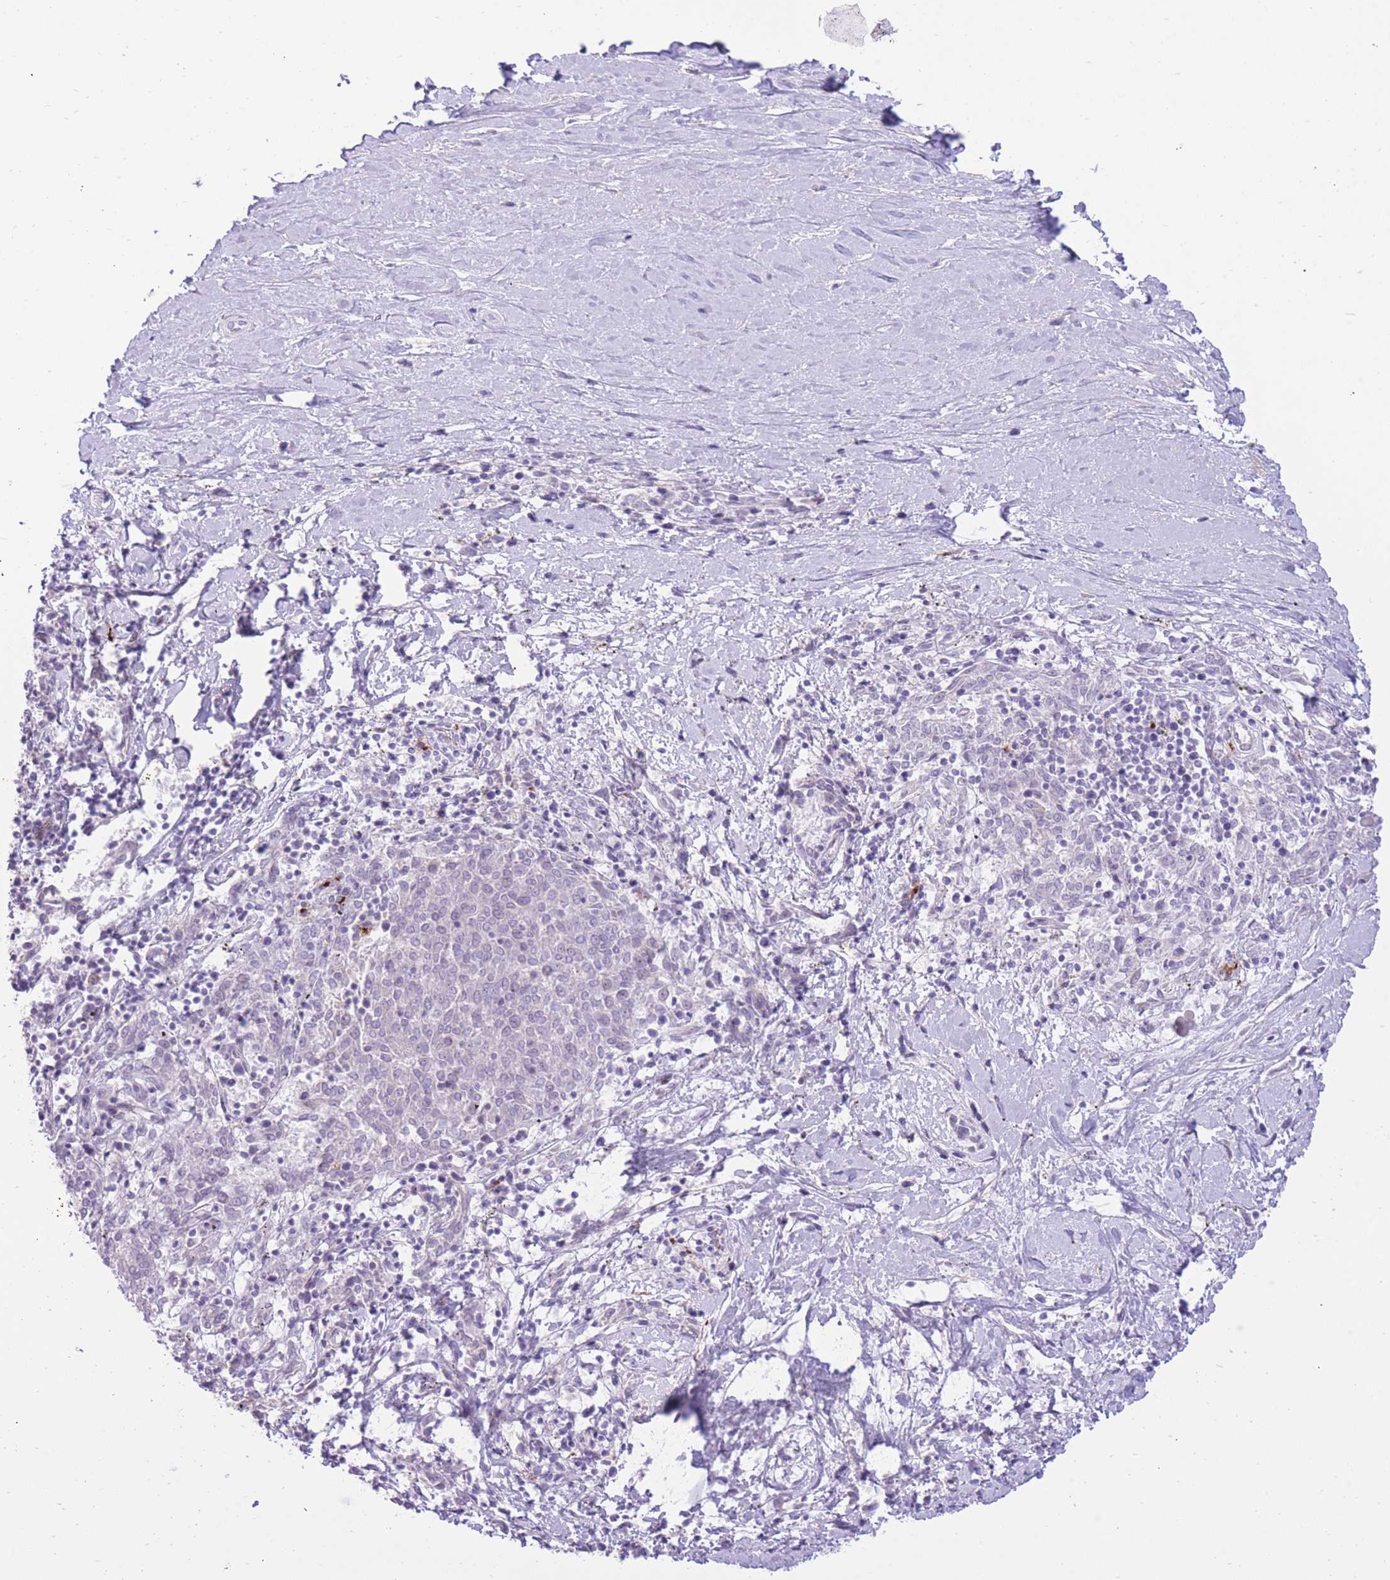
{"staining": {"intensity": "negative", "quantity": "none", "location": "none"}, "tissue": "melanoma", "cell_type": "Tumor cells", "image_type": "cancer", "snomed": [{"axis": "morphology", "description": "Malignant melanoma, NOS"}, {"axis": "topography", "description": "Skin"}], "caption": "High power microscopy image of an IHC image of malignant melanoma, revealing no significant positivity in tumor cells. (Brightfield microscopy of DAB immunohistochemistry (IHC) at high magnification).", "gene": "MEIS3", "patient": {"sex": "female", "age": 72}}